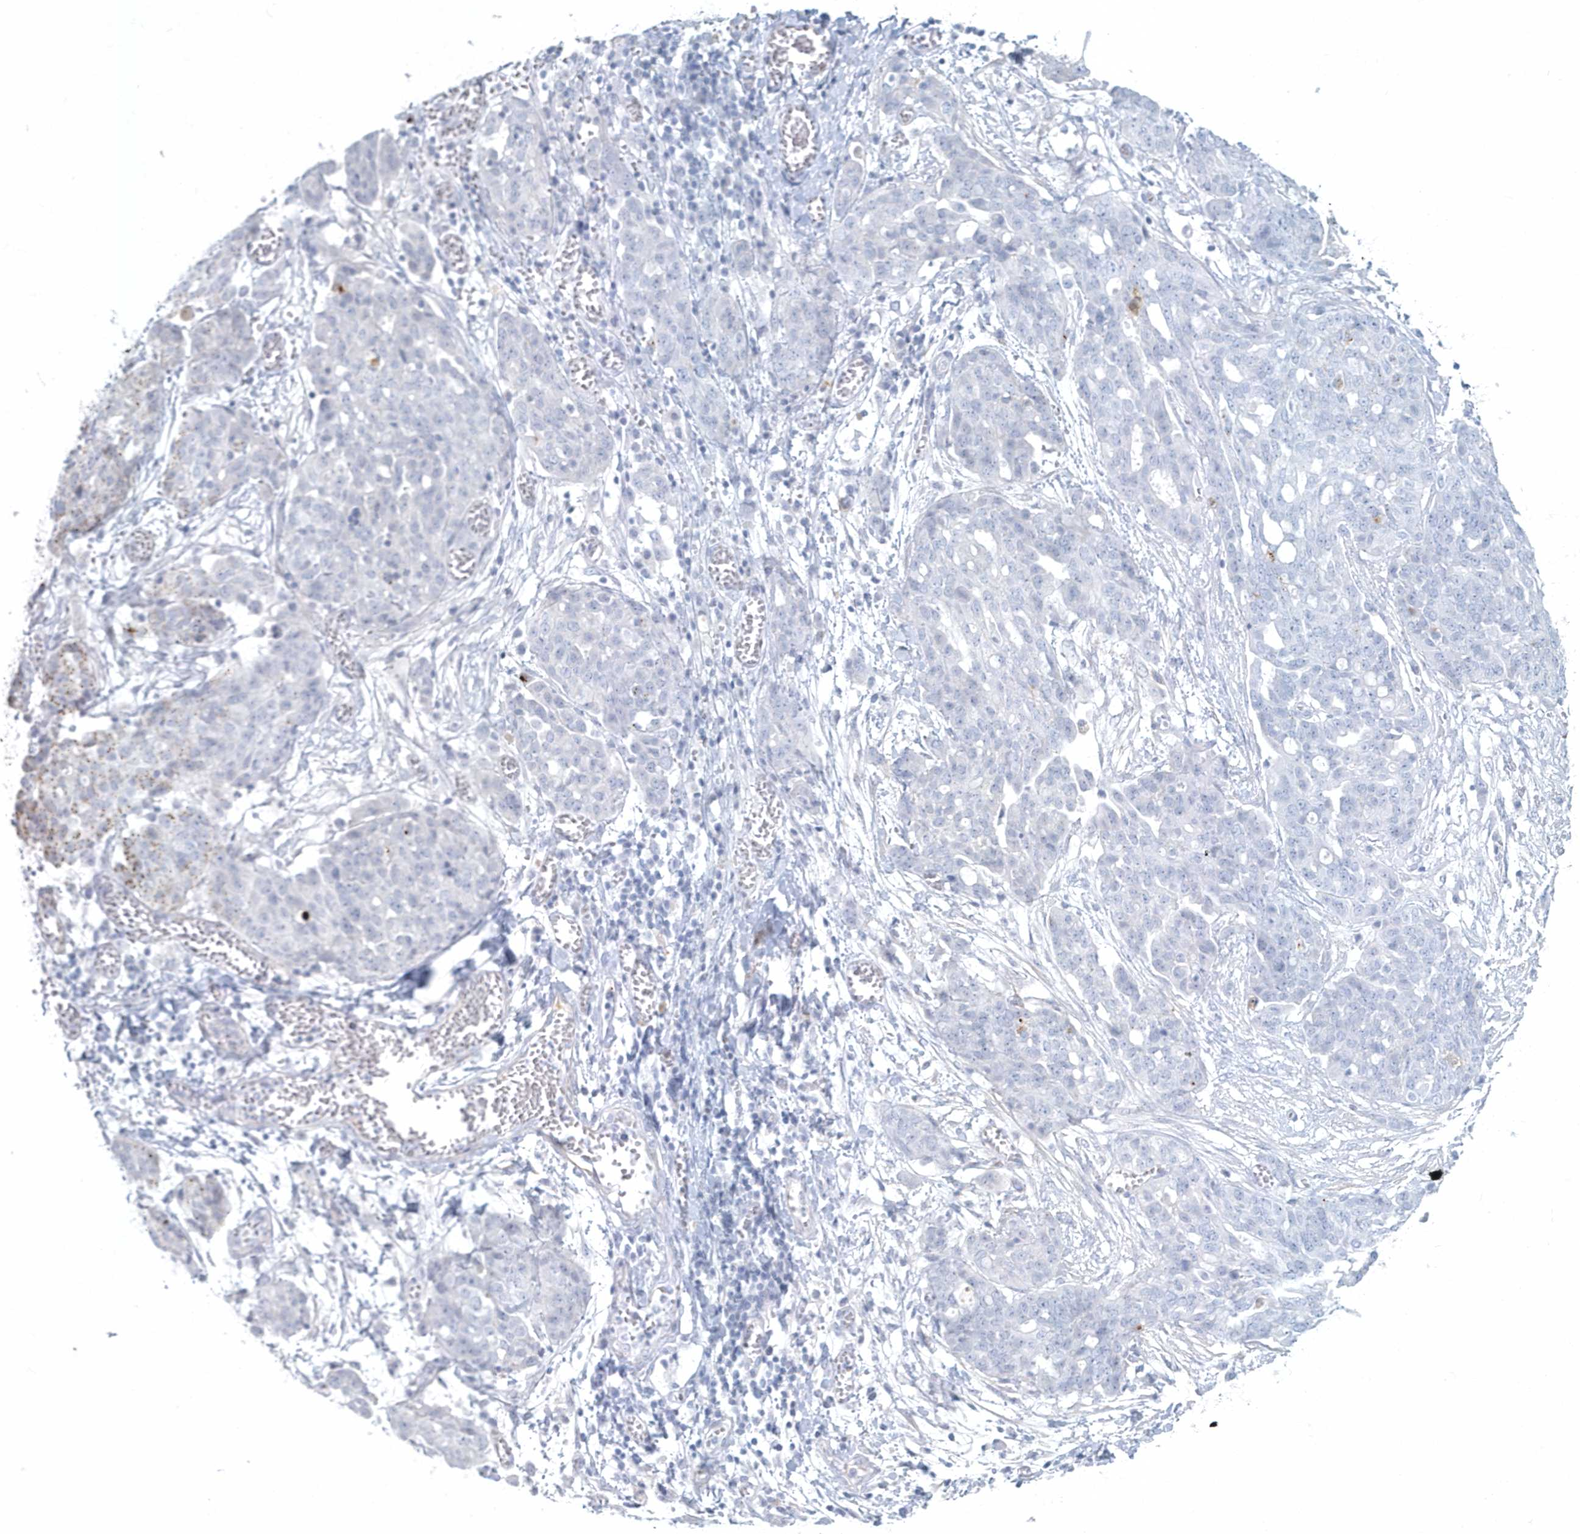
{"staining": {"intensity": "negative", "quantity": "none", "location": "none"}, "tissue": "ovarian cancer", "cell_type": "Tumor cells", "image_type": "cancer", "snomed": [{"axis": "morphology", "description": "Cystadenocarcinoma, serous, NOS"}, {"axis": "topography", "description": "Soft tissue"}, {"axis": "topography", "description": "Ovary"}], "caption": "There is no significant staining in tumor cells of ovarian cancer.", "gene": "MYOT", "patient": {"sex": "female", "age": 57}}